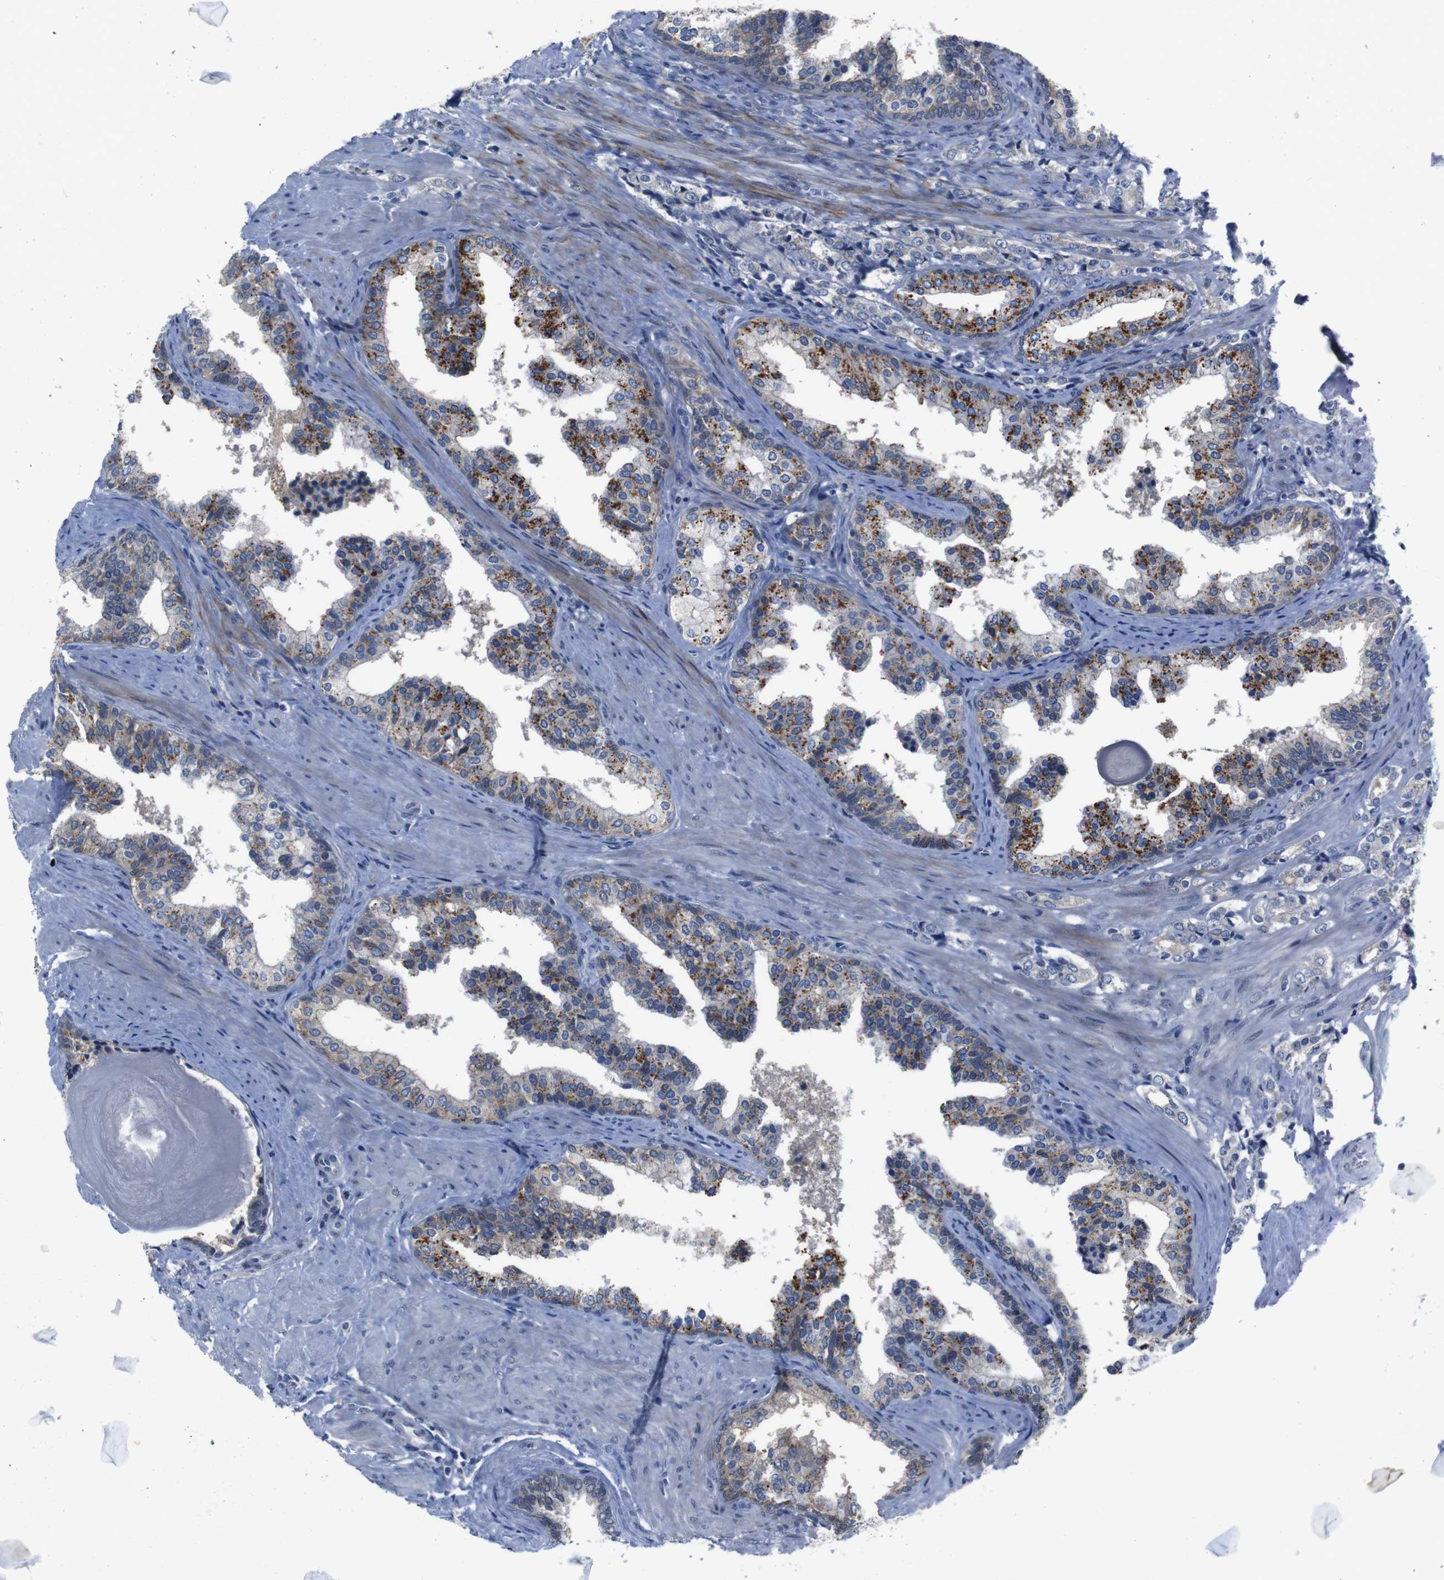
{"staining": {"intensity": "strong", "quantity": "25%-75%", "location": "cytoplasmic/membranous"}, "tissue": "prostate cancer", "cell_type": "Tumor cells", "image_type": "cancer", "snomed": [{"axis": "morphology", "description": "Adenocarcinoma, Low grade"}, {"axis": "topography", "description": "Prostate"}], "caption": "High-power microscopy captured an IHC photomicrograph of prostate cancer (adenocarcinoma (low-grade)), revealing strong cytoplasmic/membranous staining in about 25%-75% of tumor cells. The protein of interest is shown in brown color, while the nuclei are stained blue.", "gene": "SEMA4B", "patient": {"sex": "male", "age": 60}}